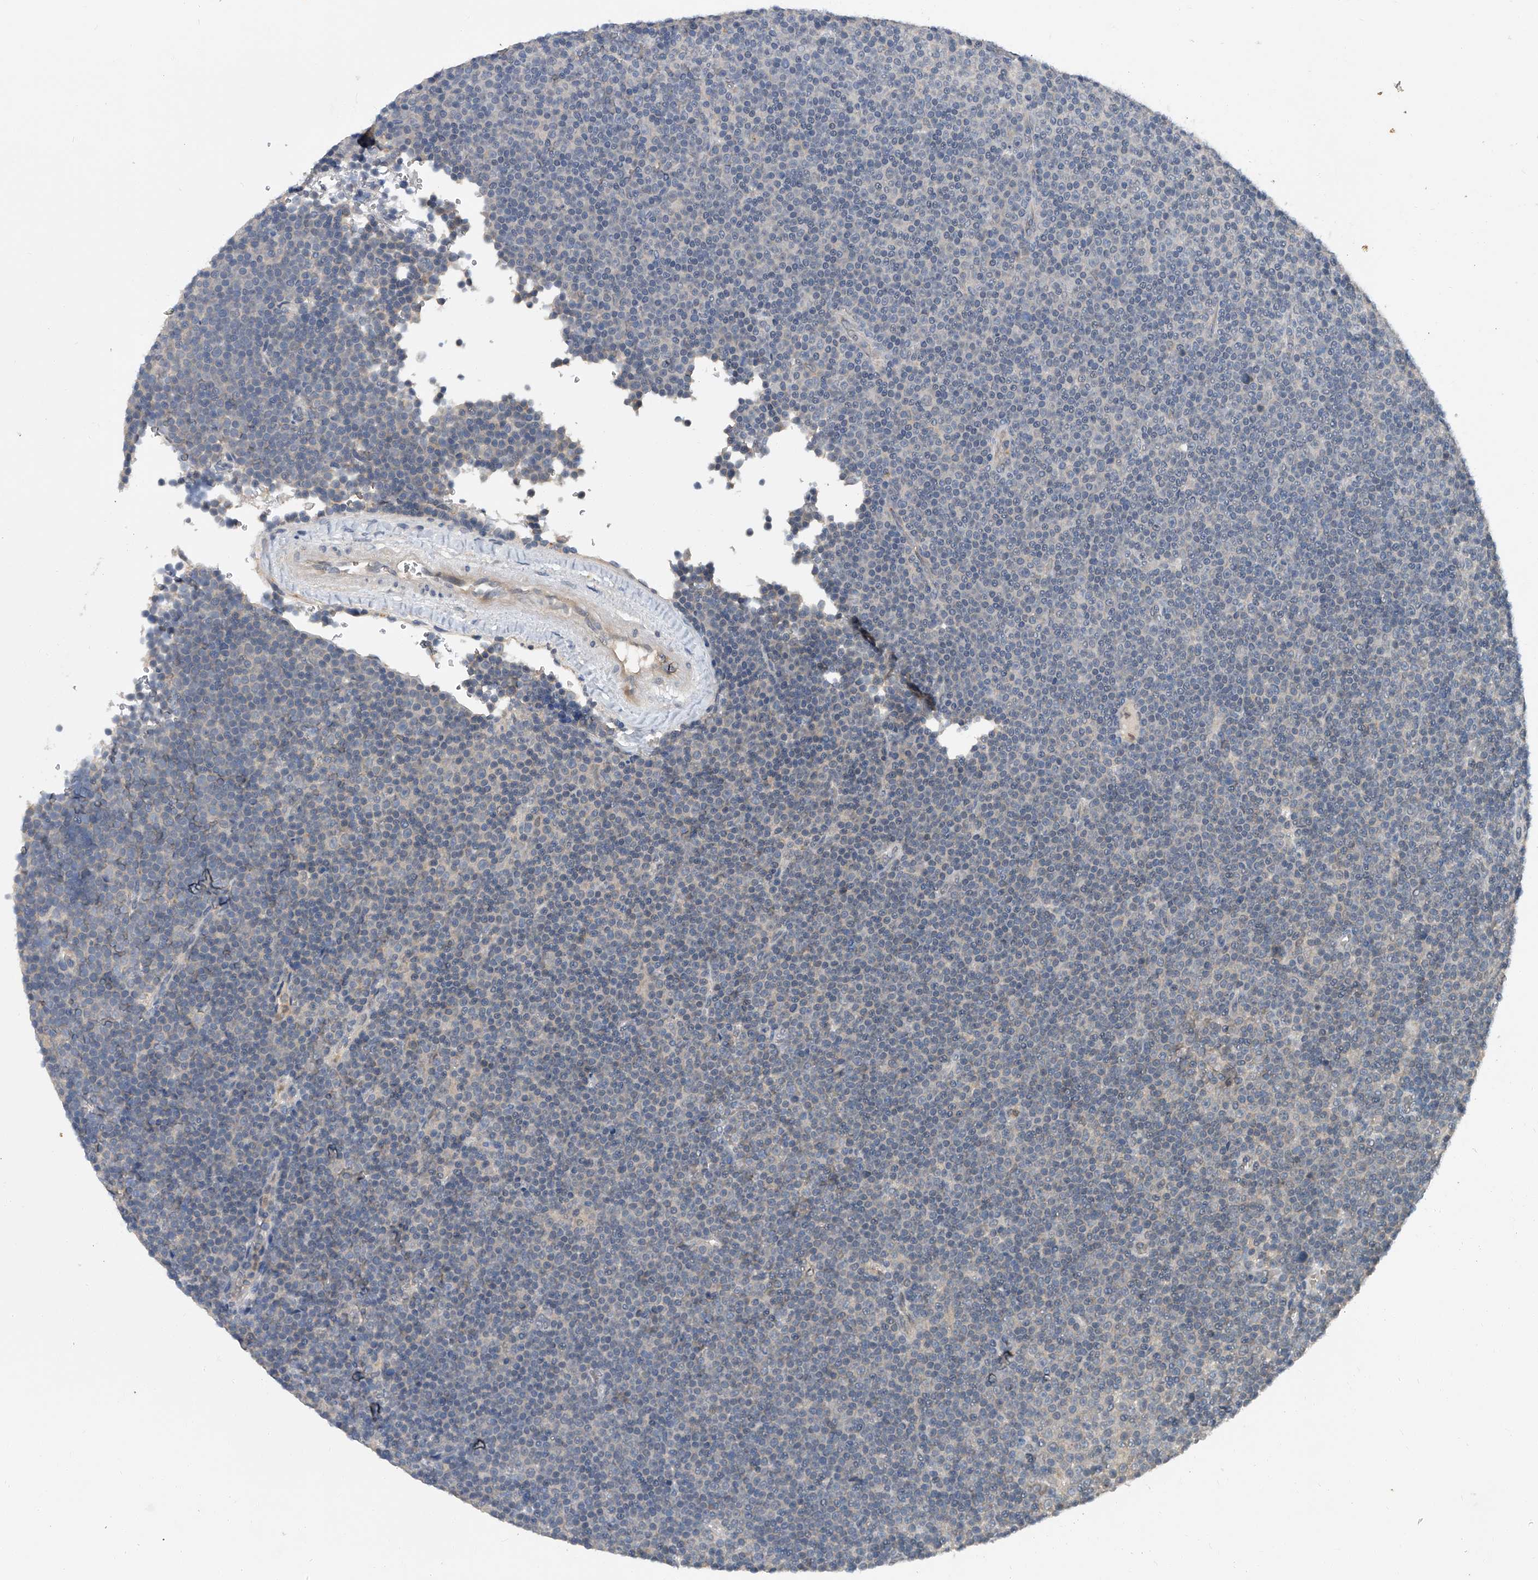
{"staining": {"intensity": "negative", "quantity": "none", "location": "none"}, "tissue": "lymphoma", "cell_type": "Tumor cells", "image_type": "cancer", "snomed": [{"axis": "morphology", "description": "Malignant lymphoma, non-Hodgkin's type, Low grade"}, {"axis": "topography", "description": "Lymph node"}], "caption": "Tumor cells show no significant expression in lymphoma. The staining is performed using DAB (3,3'-diaminobenzidine) brown chromogen with nuclei counter-stained in using hematoxylin.", "gene": "JAG2", "patient": {"sex": "female", "age": 67}}